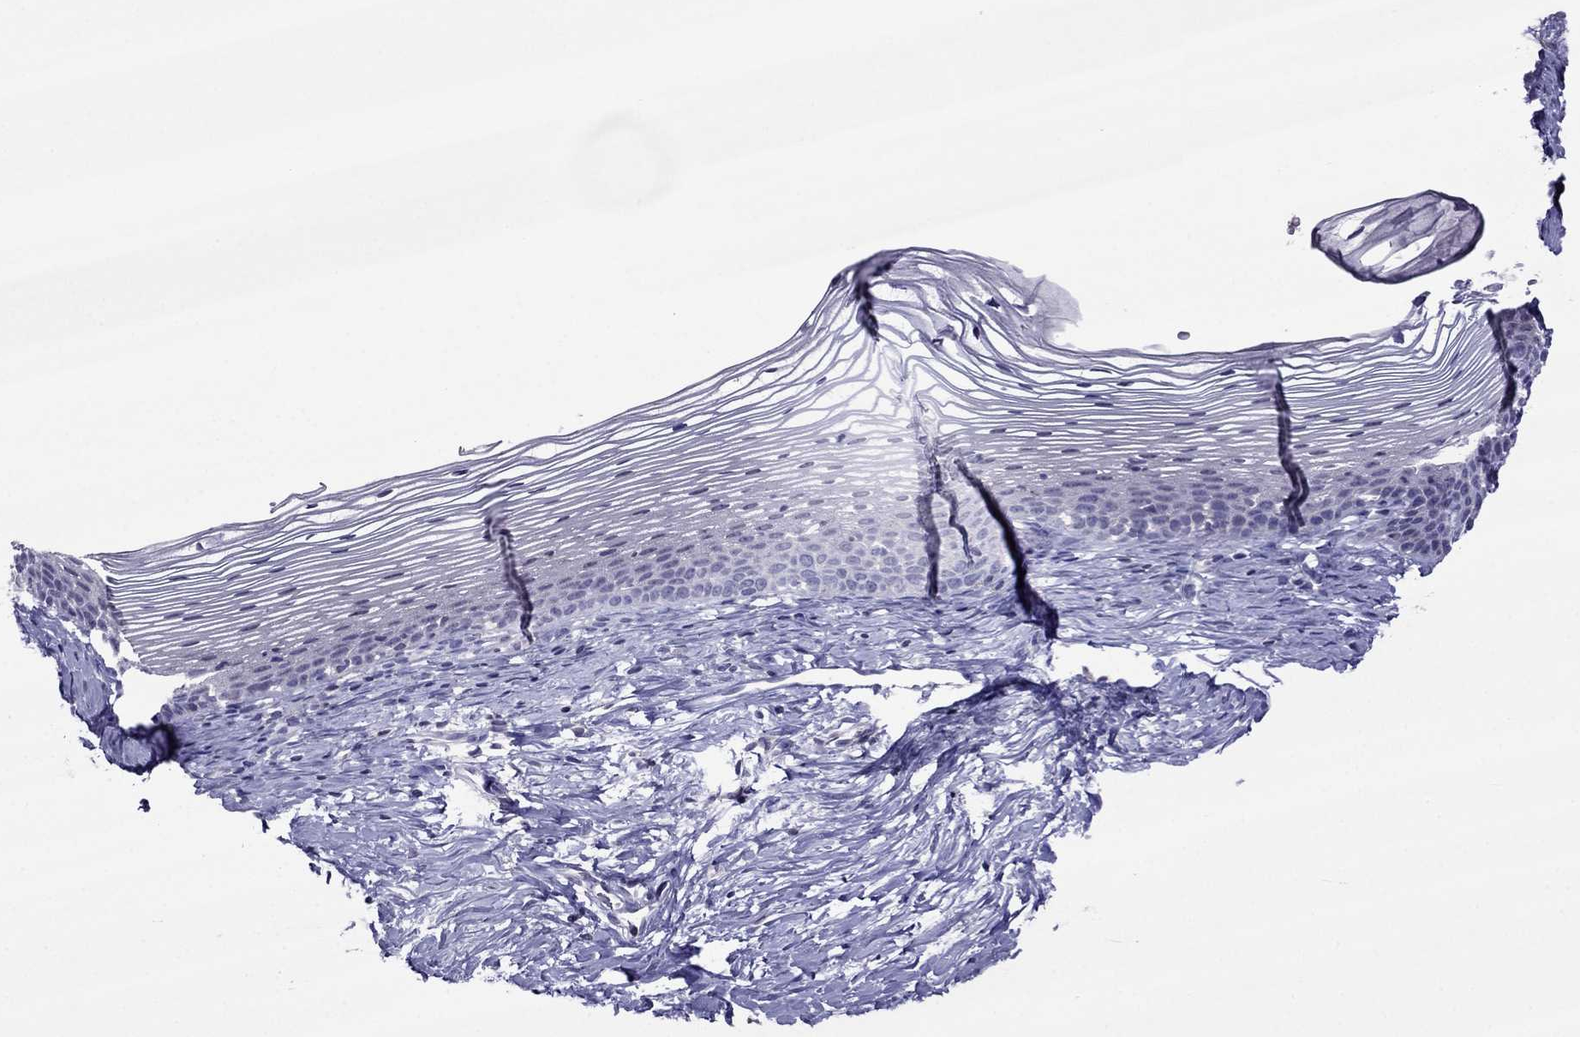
{"staining": {"intensity": "negative", "quantity": "none", "location": "none"}, "tissue": "cervix", "cell_type": "Glandular cells", "image_type": "normal", "snomed": [{"axis": "morphology", "description": "Normal tissue, NOS"}, {"axis": "topography", "description": "Cervix"}], "caption": "Cervix was stained to show a protein in brown. There is no significant staining in glandular cells. (Brightfield microscopy of DAB immunohistochemistry (IHC) at high magnification).", "gene": "SPTBN4", "patient": {"sex": "female", "age": 39}}